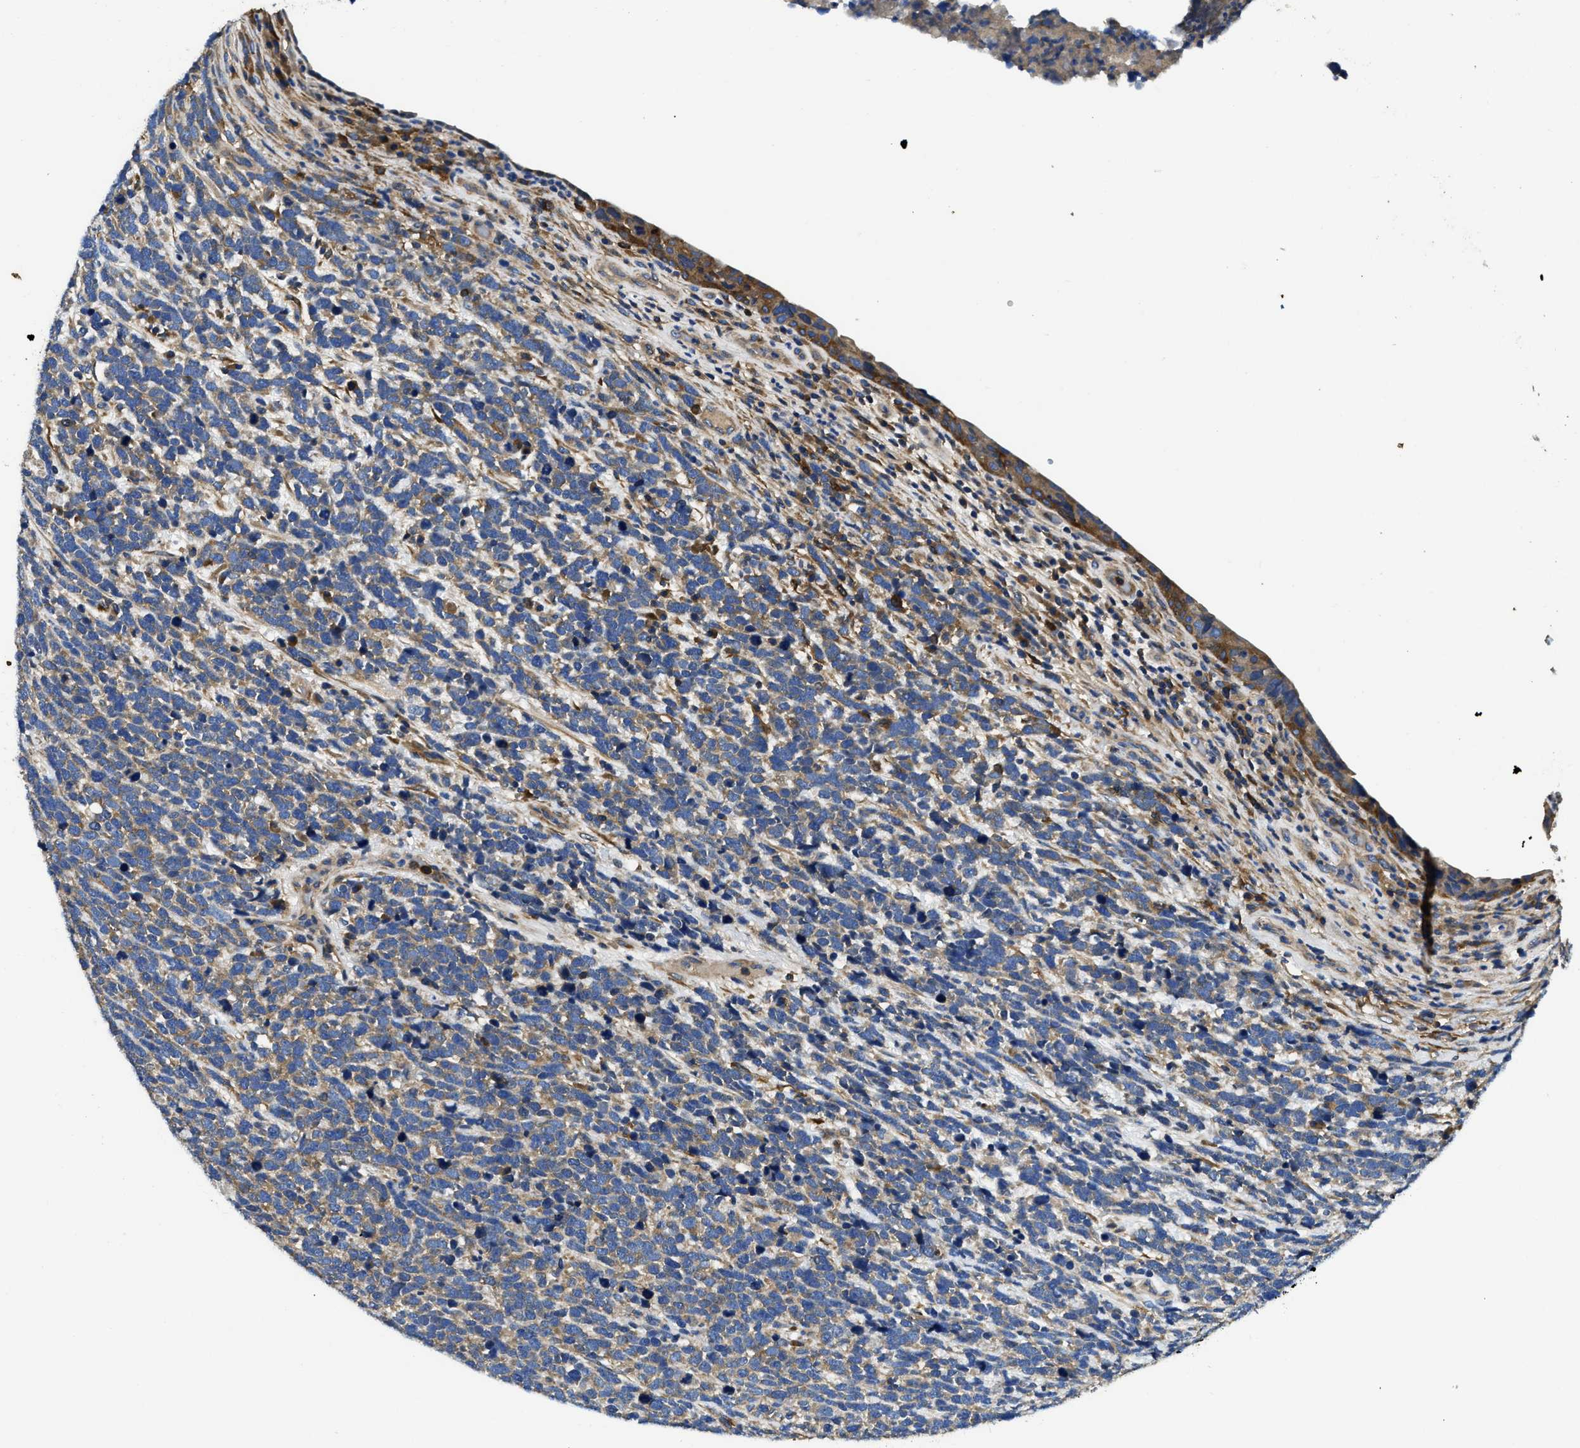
{"staining": {"intensity": "weak", "quantity": ">75%", "location": "cytoplasmic/membranous"}, "tissue": "urothelial cancer", "cell_type": "Tumor cells", "image_type": "cancer", "snomed": [{"axis": "morphology", "description": "Urothelial carcinoma, High grade"}, {"axis": "topography", "description": "Urinary bladder"}], "caption": "The photomicrograph displays a brown stain indicating the presence of a protein in the cytoplasmic/membranous of tumor cells in urothelial carcinoma (high-grade). (Stains: DAB (3,3'-diaminobenzidine) in brown, nuclei in blue, Microscopy: brightfield microscopy at high magnification).", "gene": "STAT2", "patient": {"sex": "female", "age": 82}}